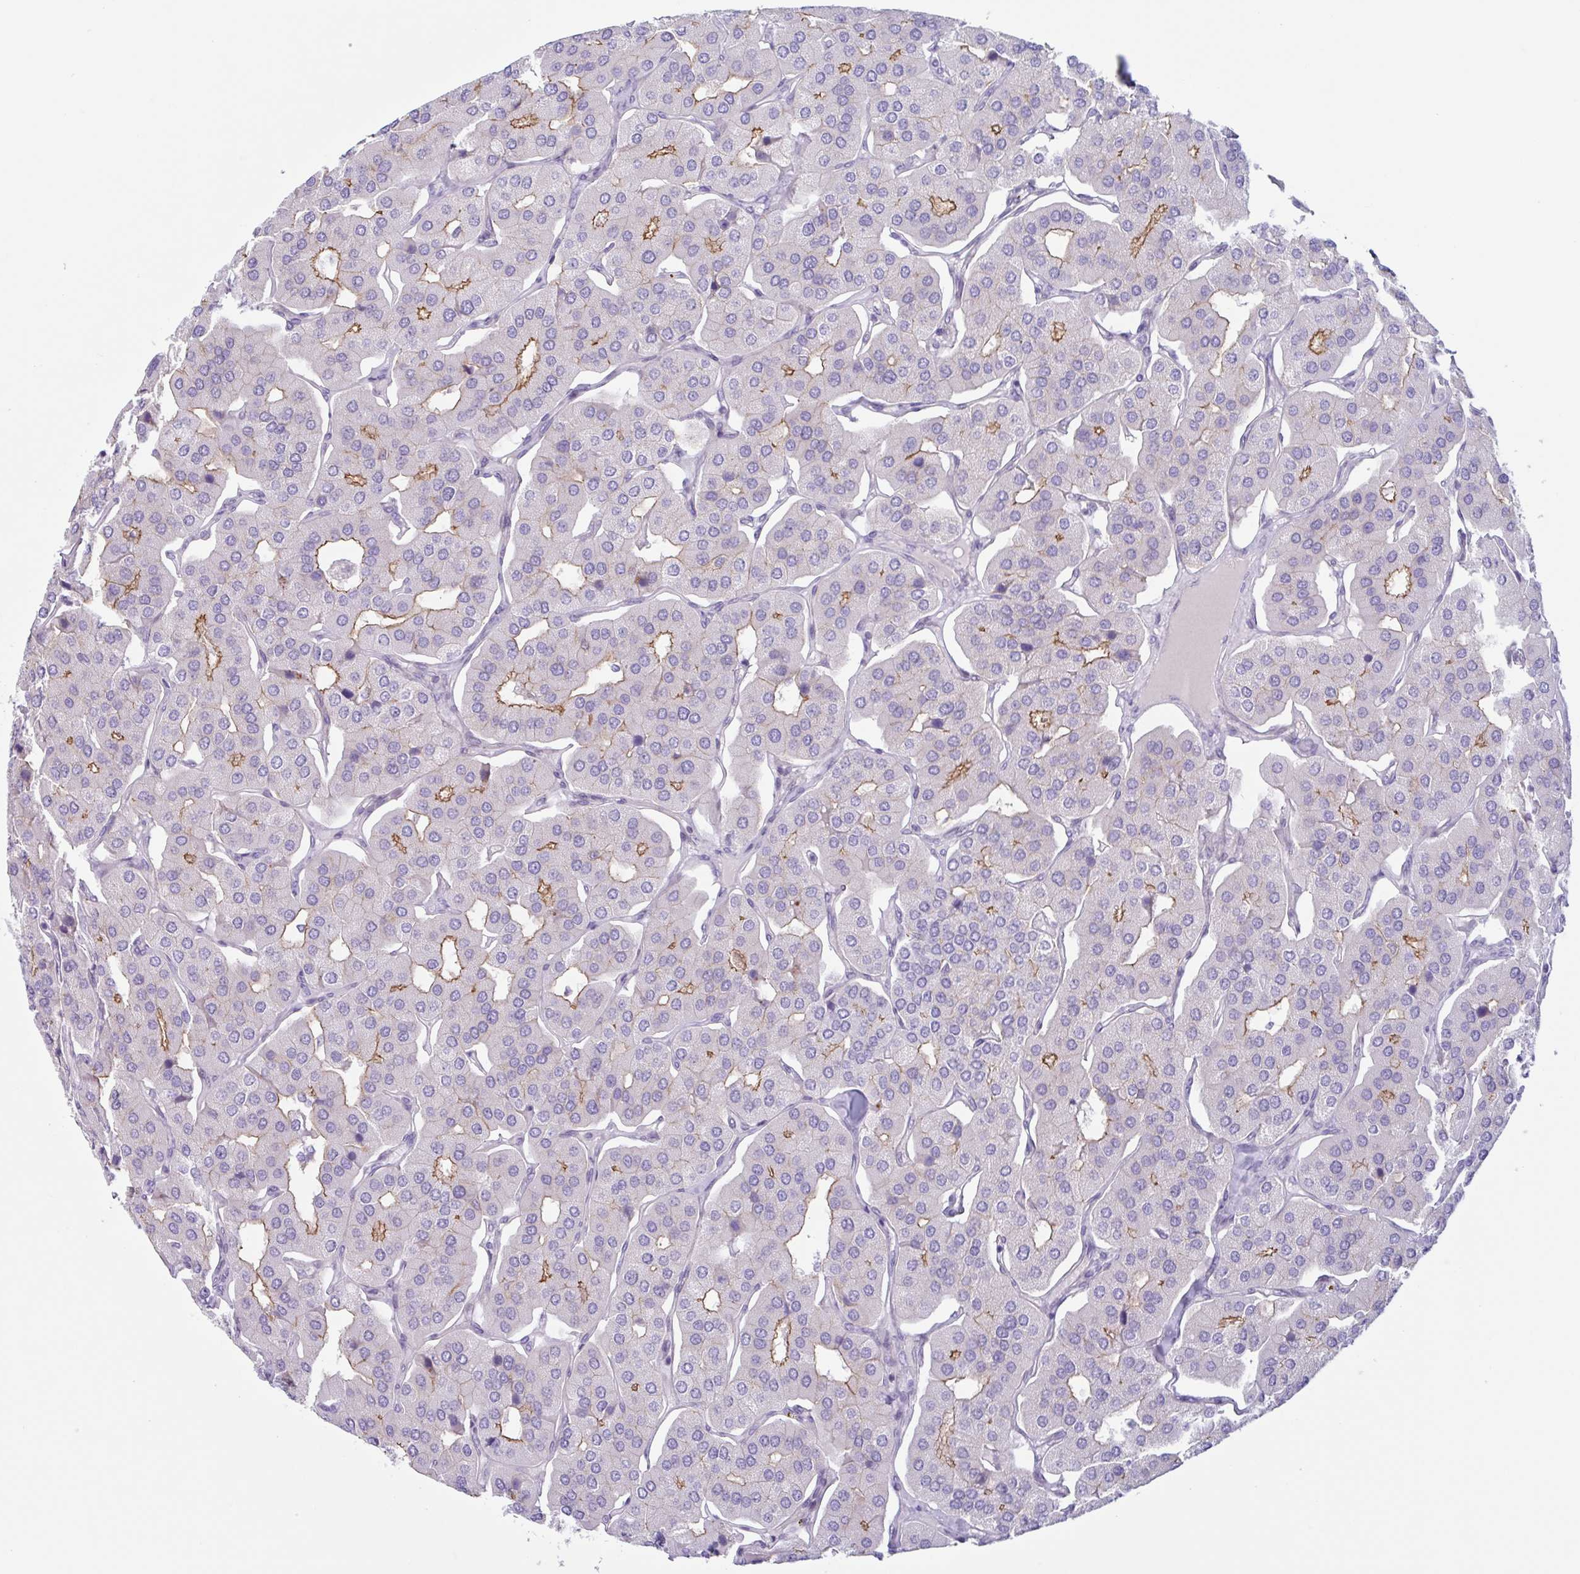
{"staining": {"intensity": "moderate", "quantity": "<25%", "location": "cytoplasmic/membranous"}, "tissue": "parathyroid gland", "cell_type": "Glandular cells", "image_type": "normal", "snomed": [{"axis": "morphology", "description": "Normal tissue, NOS"}, {"axis": "morphology", "description": "Adenoma, NOS"}, {"axis": "topography", "description": "Parathyroid gland"}], "caption": "High-magnification brightfield microscopy of unremarkable parathyroid gland stained with DAB (brown) and counterstained with hematoxylin (blue). glandular cells exhibit moderate cytoplasmic/membranous expression is identified in approximately<25% of cells. (DAB IHC, brown staining for protein, blue staining for nuclei).", "gene": "MYH10", "patient": {"sex": "female", "age": 86}}